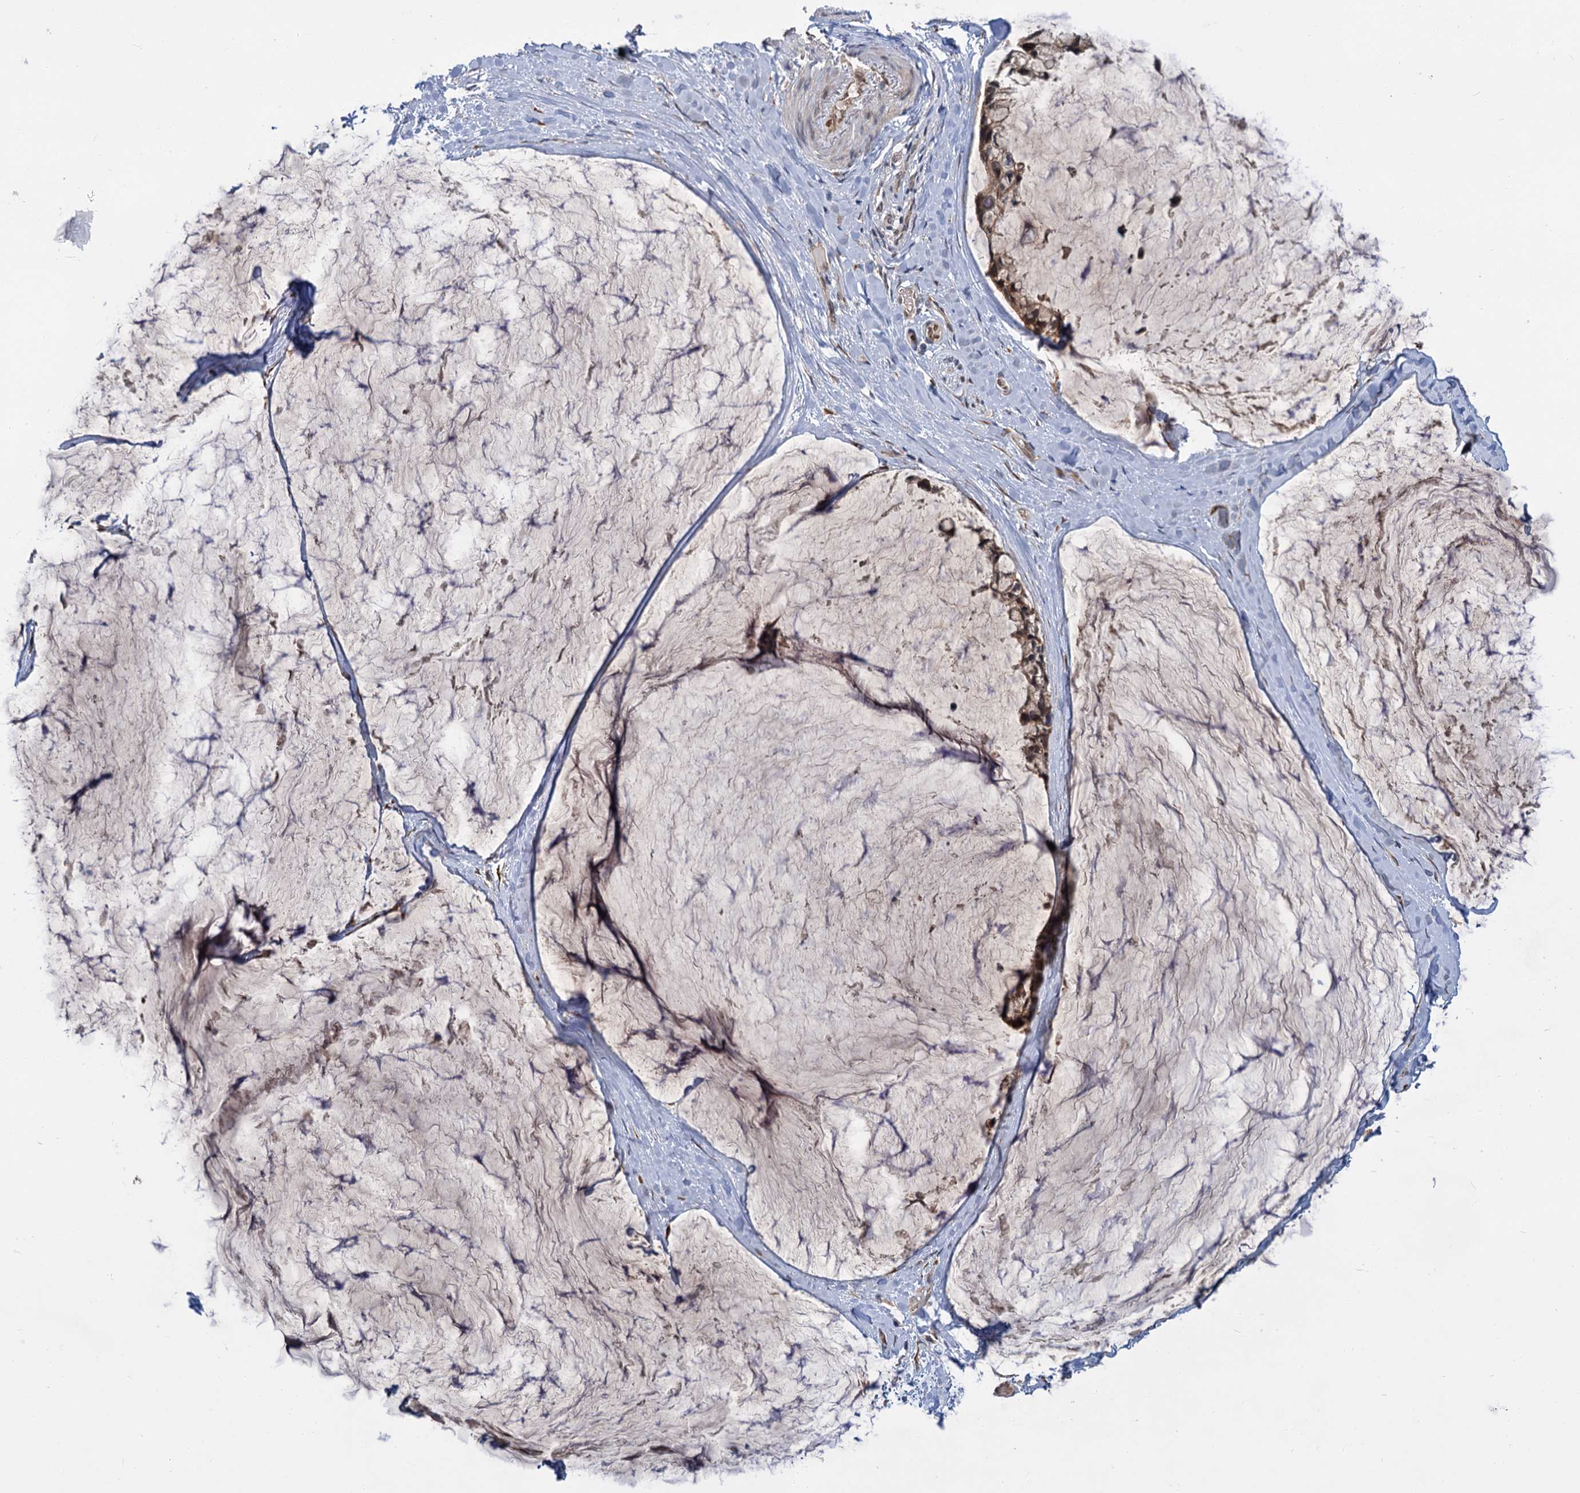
{"staining": {"intensity": "moderate", "quantity": ">75%", "location": "cytoplasmic/membranous"}, "tissue": "ovarian cancer", "cell_type": "Tumor cells", "image_type": "cancer", "snomed": [{"axis": "morphology", "description": "Cystadenocarcinoma, mucinous, NOS"}, {"axis": "topography", "description": "Ovary"}], "caption": "Human ovarian mucinous cystadenocarcinoma stained for a protein (brown) exhibits moderate cytoplasmic/membranous positive staining in about >75% of tumor cells.", "gene": "APBA2", "patient": {"sex": "female", "age": 39}}